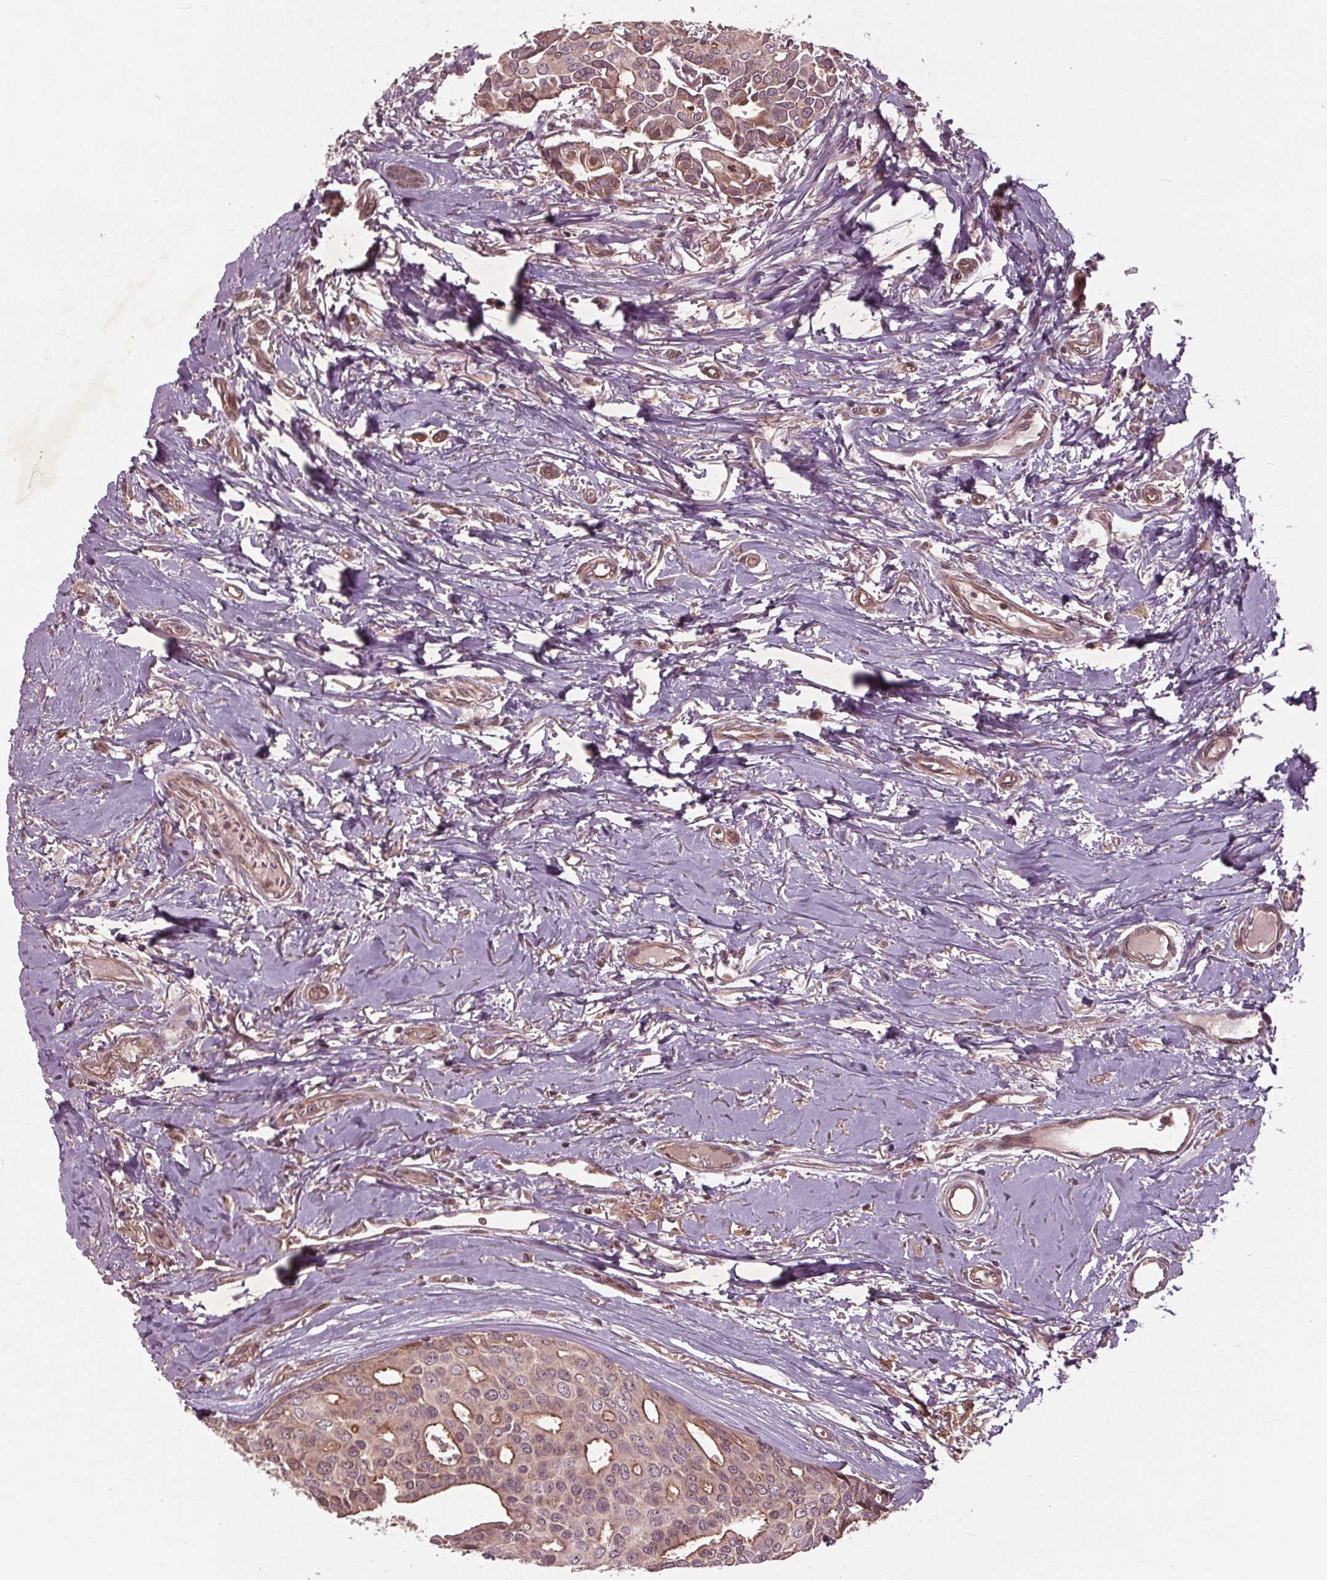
{"staining": {"intensity": "weak", "quantity": ">75%", "location": "cytoplasmic/membranous"}, "tissue": "breast cancer", "cell_type": "Tumor cells", "image_type": "cancer", "snomed": [{"axis": "morphology", "description": "Duct carcinoma"}, {"axis": "topography", "description": "Breast"}], "caption": "There is low levels of weak cytoplasmic/membranous expression in tumor cells of breast intraductal carcinoma, as demonstrated by immunohistochemical staining (brown color).", "gene": "CDKL4", "patient": {"sex": "female", "age": 54}}